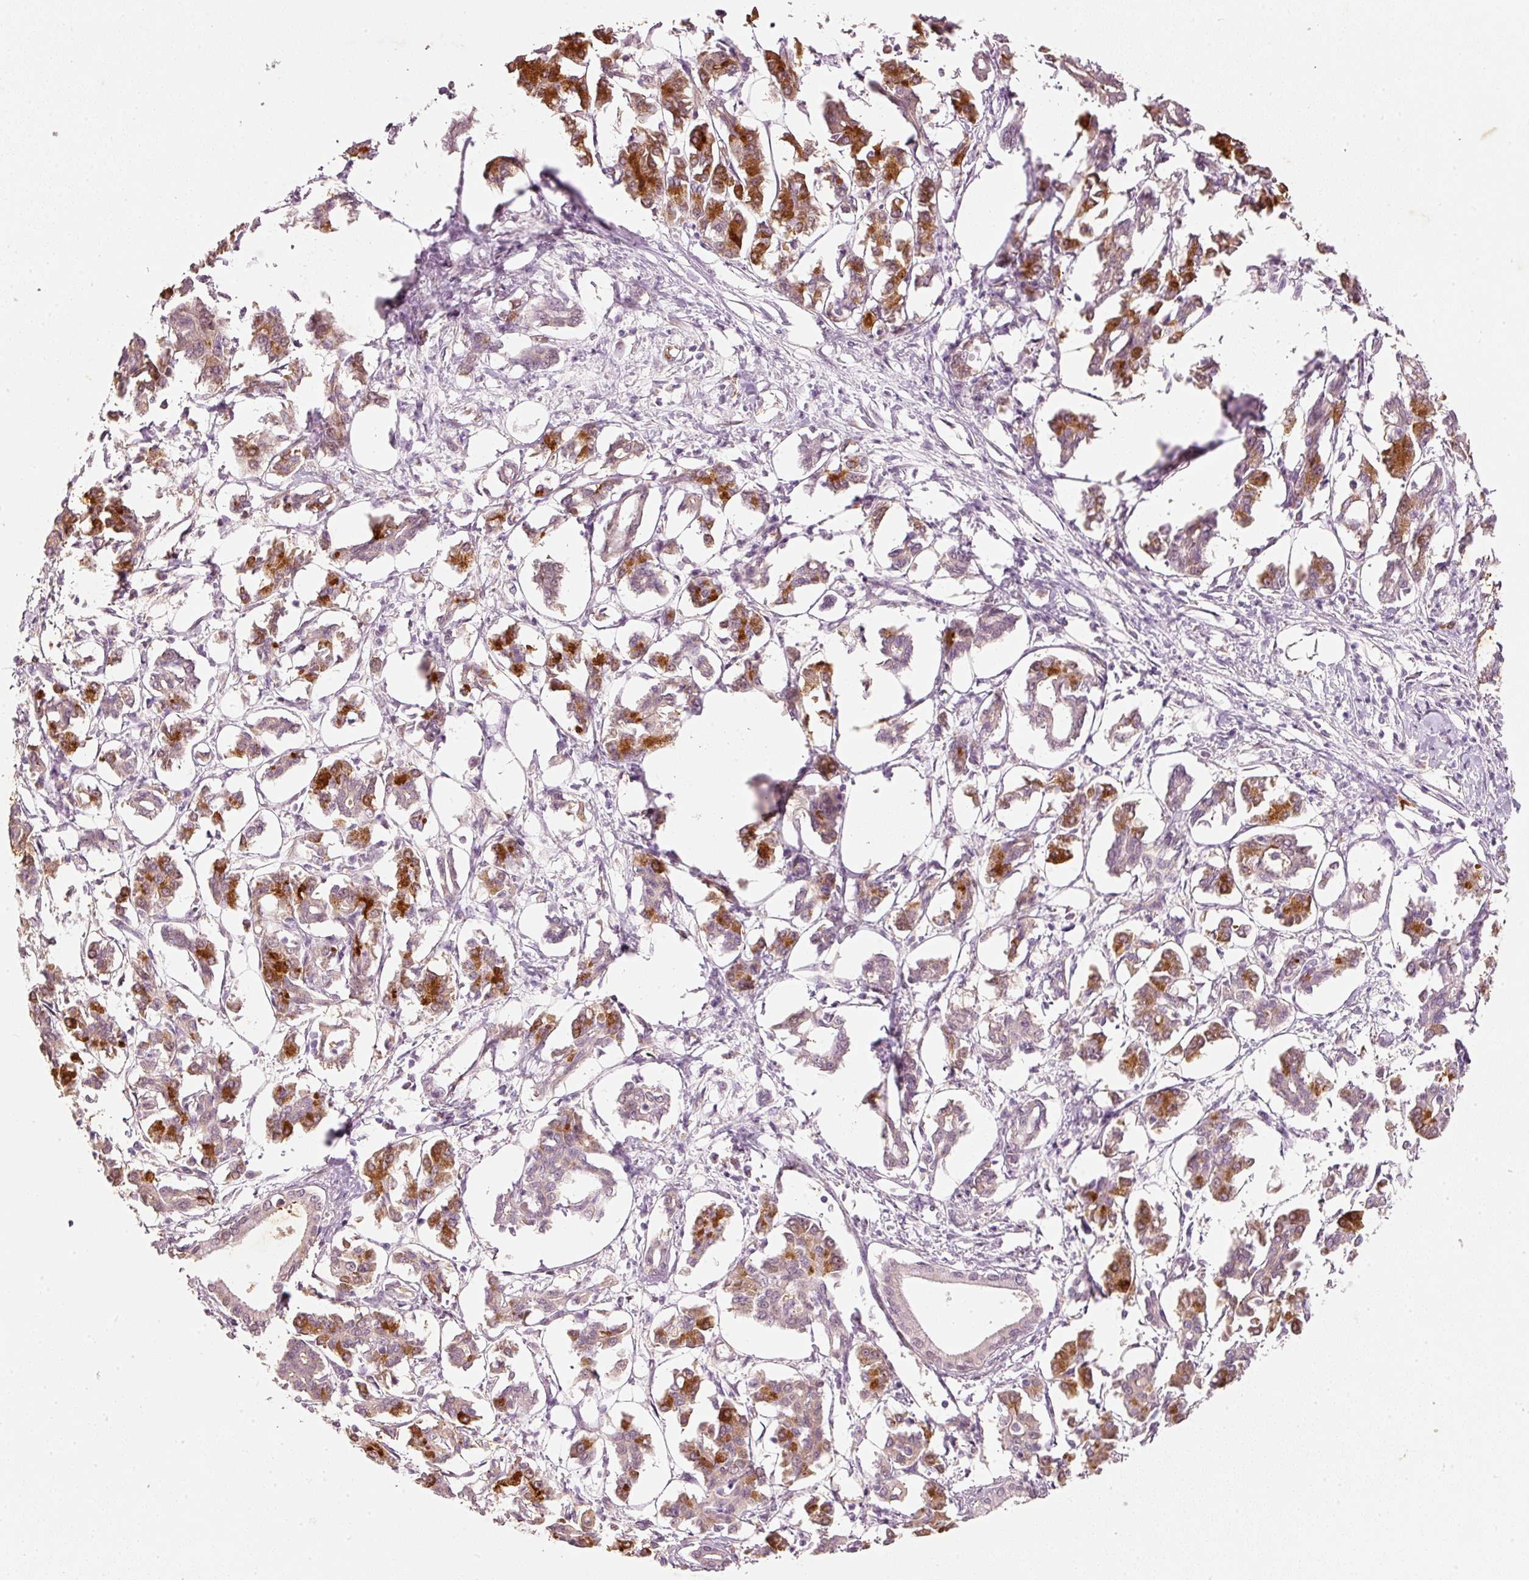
{"staining": {"intensity": "moderate", "quantity": "25%-75%", "location": "cytoplasmic/membranous"}, "tissue": "pancreatic cancer", "cell_type": "Tumor cells", "image_type": "cancer", "snomed": [{"axis": "morphology", "description": "Adenocarcinoma, NOS"}, {"axis": "topography", "description": "Pancreas"}], "caption": "Immunohistochemical staining of adenocarcinoma (pancreatic) demonstrates medium levels of moderate cytoplasmic/membranous protein expression in about 25%-75% of tumor cells.", "gene": "RGL2", "patient": {"sex": "male", "age": 61}}